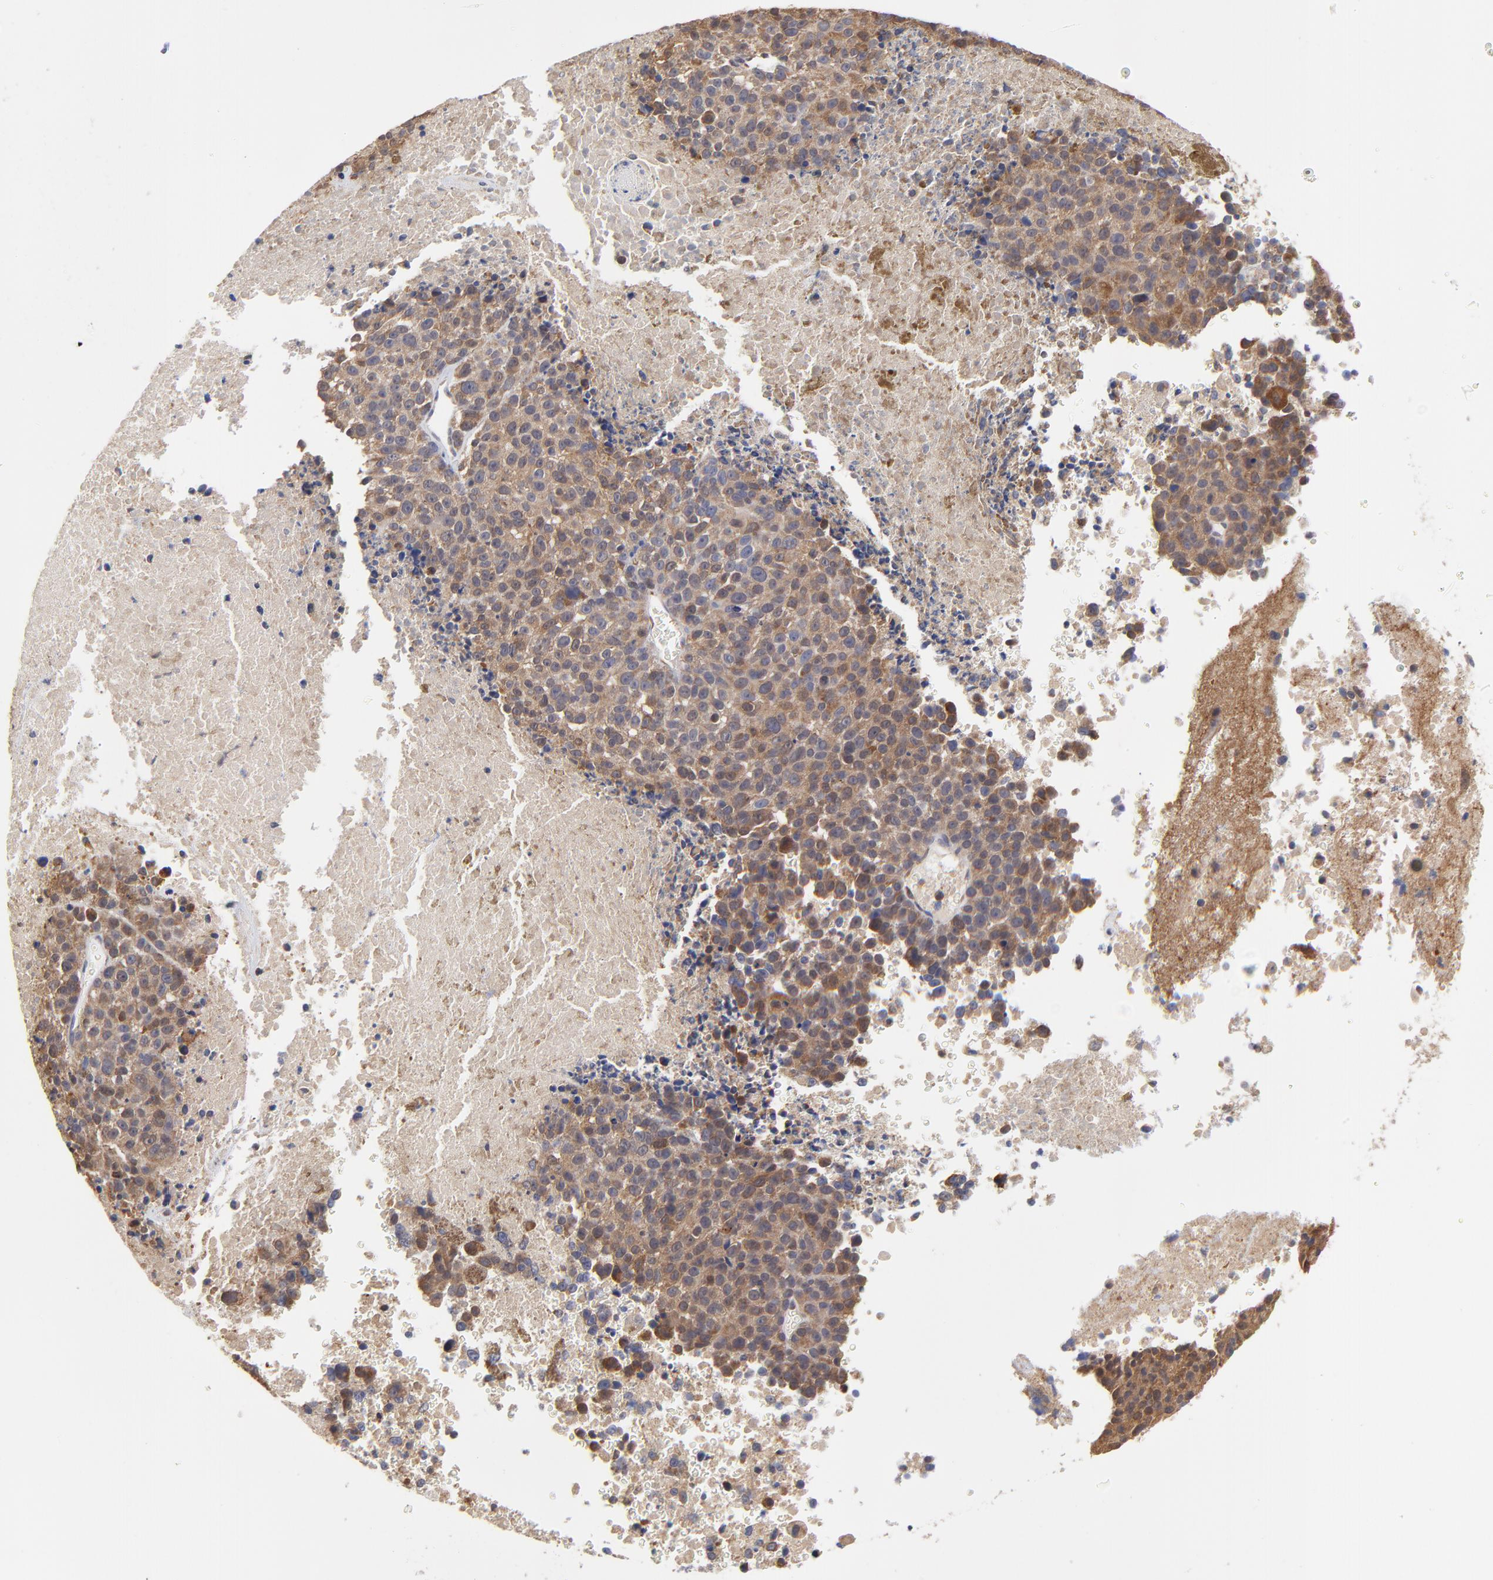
{"staining": {"intensity": "weak", "quantity": ">75%", "location": "cytoplasmic/membranous"}, "tissue": "melanoma", "cell_type": "Tumor cells", "image_type": "cancer", "snomed": [{"axis": "morphology", "description": "Malignant melanoma, Metastatic site"}, {"axis": "topography", "description": "Cerebral cortex"}], "caption": "Malignant melanoma (metastatic site) stained with a brown dye reveals weak cytoplasmic/membranous positive staining in approximately >75% of tumor cells.", "gene": "PCMT1", "patient": {"sex": "female", "age": 52}}